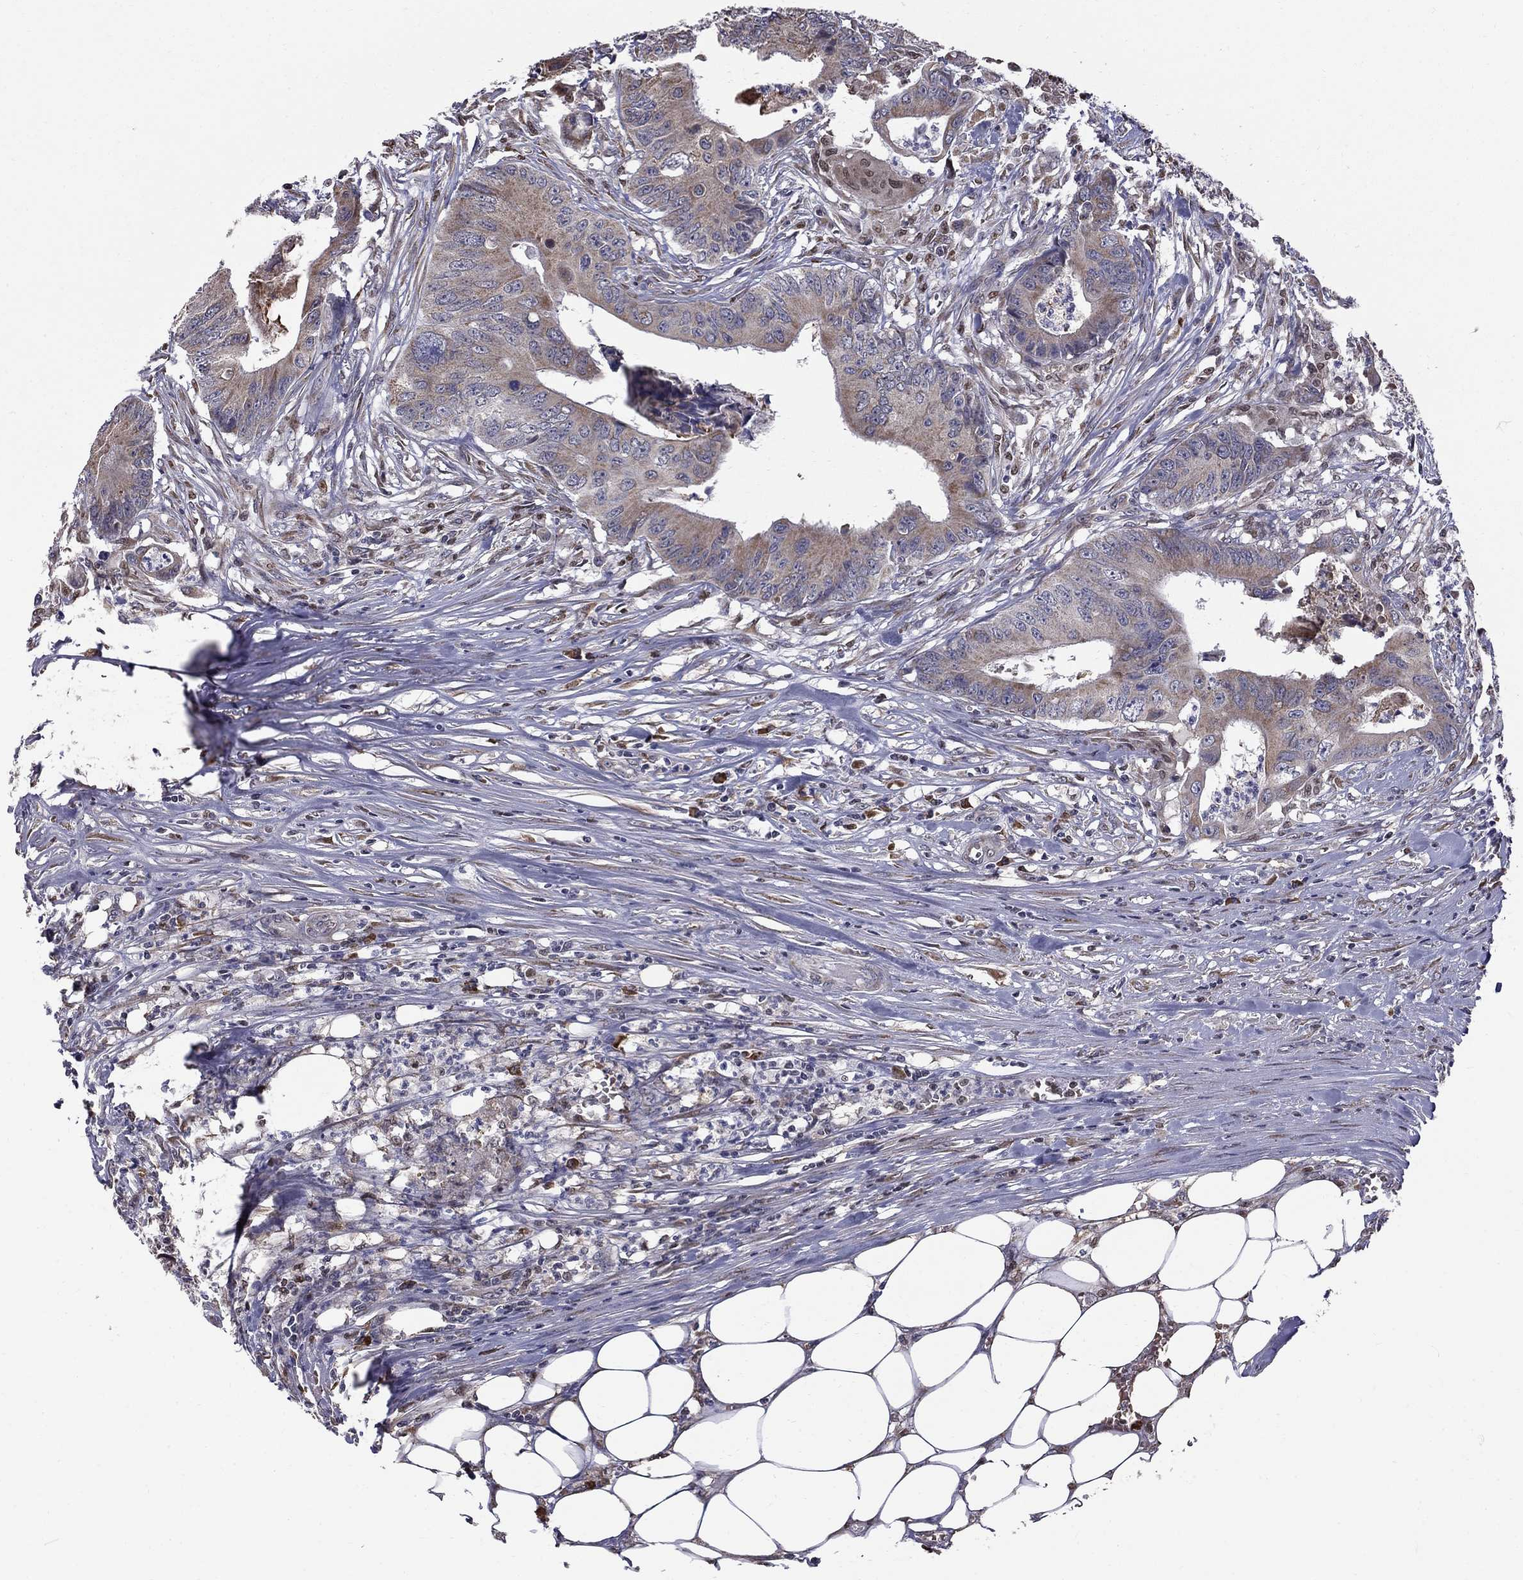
{"staining": {"intensity": "weak", "quantity": "25%-75%", "location": "cytoplasmic/membranous"}, "tissue": "colorectal cancer", "cell_type": "Tumor cells", "image_type": "cancer", "snomed": [{"axis": "morphology", "description": "Adenocarcinoma, NOS"}, {"axis": "topography", "description": "Colon"}], "caption": "Protein staining exhibits weak cytoplasmic/membranous positivity in about 25%-75% of tumor cells in colorectal adenocarcinoma. (Stains: DAB in brown, nuclei in blue, Microscopy: brightfield microscopy at high magnification).", "gene": "HSPB2", "patient": {"sex": "male", "age": 84}}